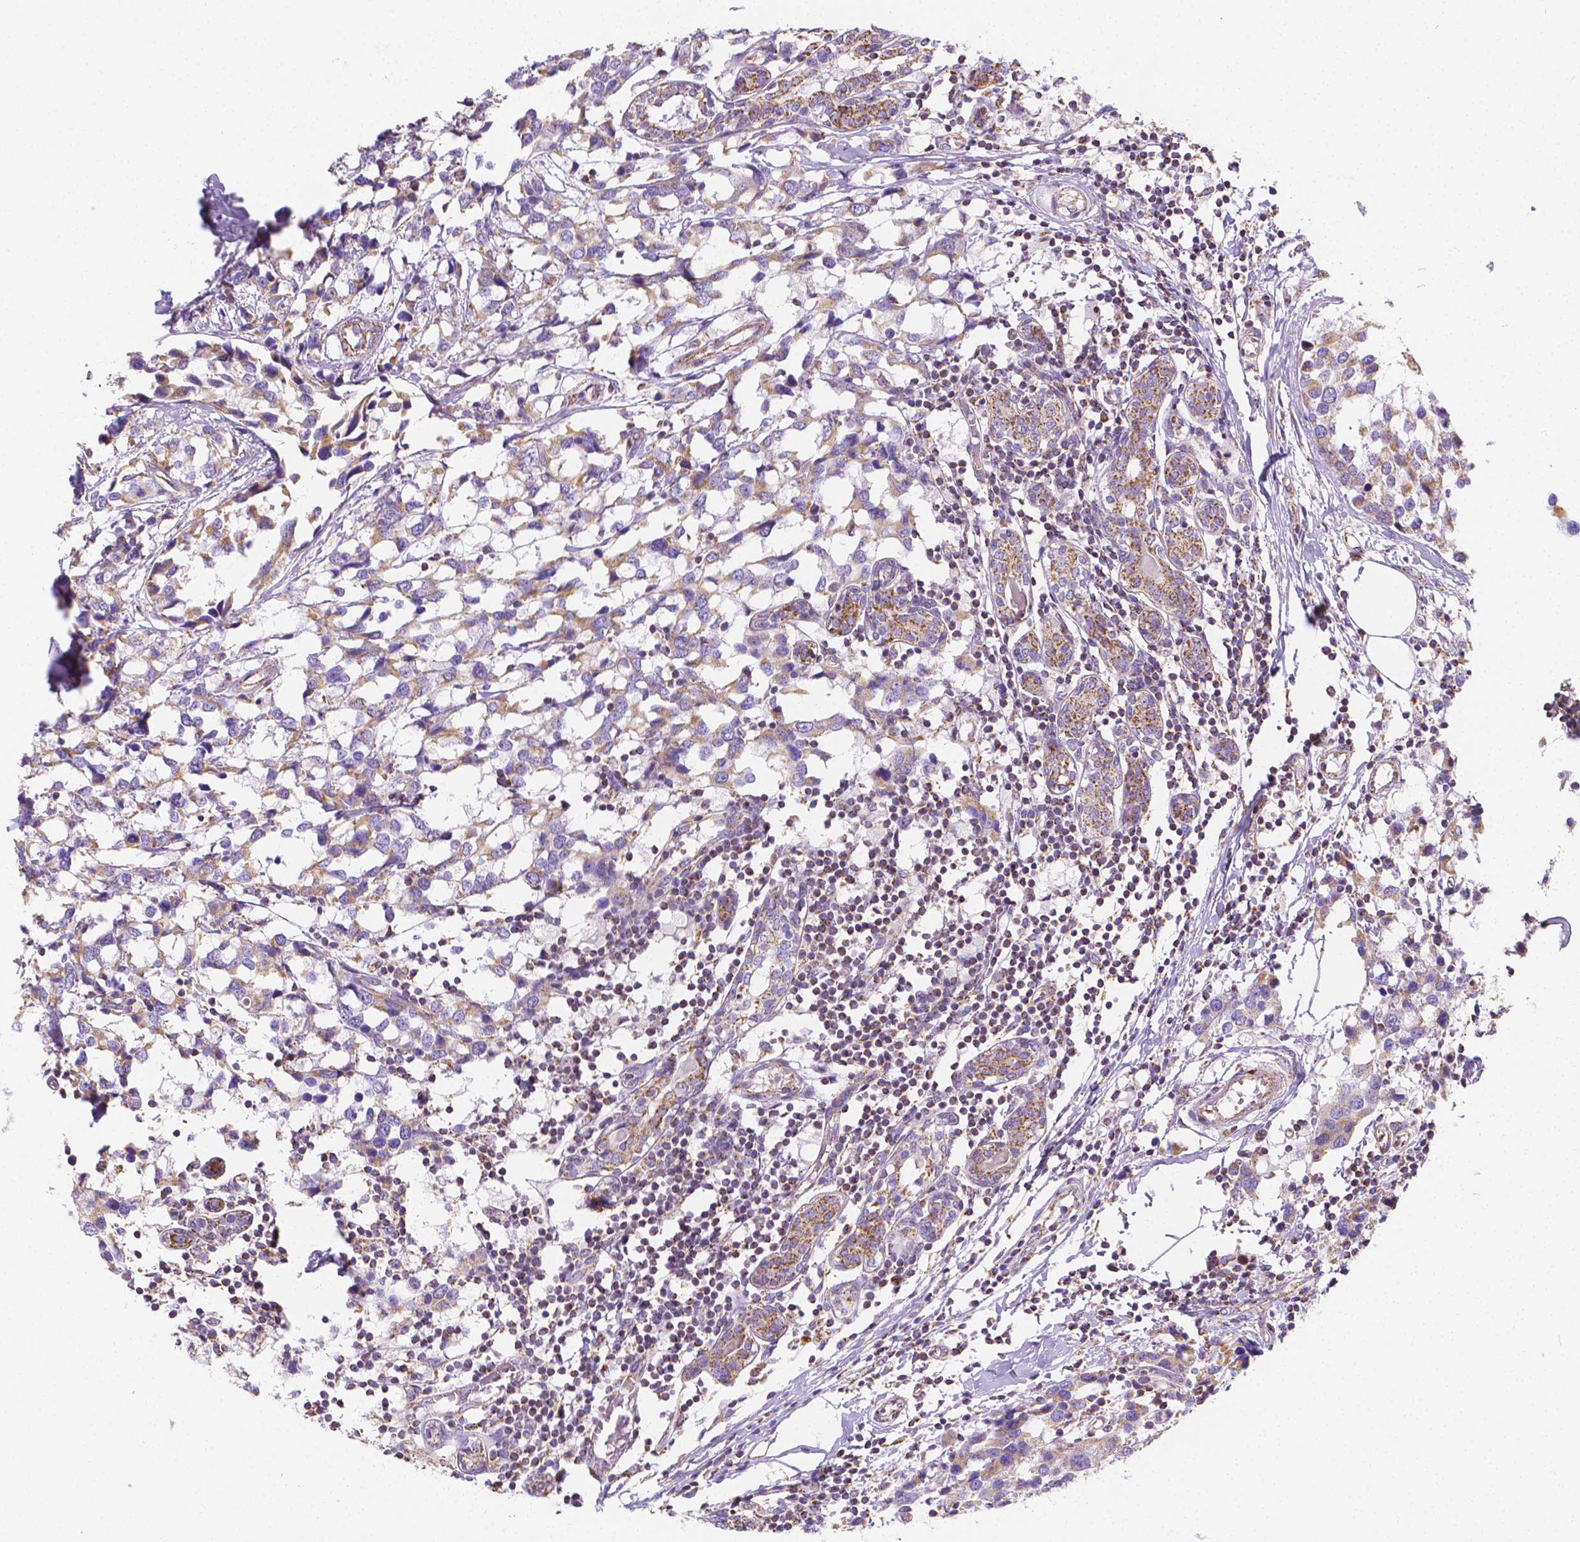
{"staining": {"intensity": "moderate", "quantity": "25%-75%", "location": "cytoplasmic/membranous"}, "tissue": "breast cancer", "cell_type": "Tumor cells", "image_type": "cancer", "snomed": [{"axis": "morphology", "description": "Lobular carcinoma"}, {"axis": "topography", "description": "Breast"}], "caption": "About 25%-75% of tumor cells in human breast lobular carcinoma reveal moderate cytoplasmic/membranous protein positivity as visualized by brown immunohistochemical staining.", "gene": "SGTB", "patient": {"sex": "female", "age": 59}}